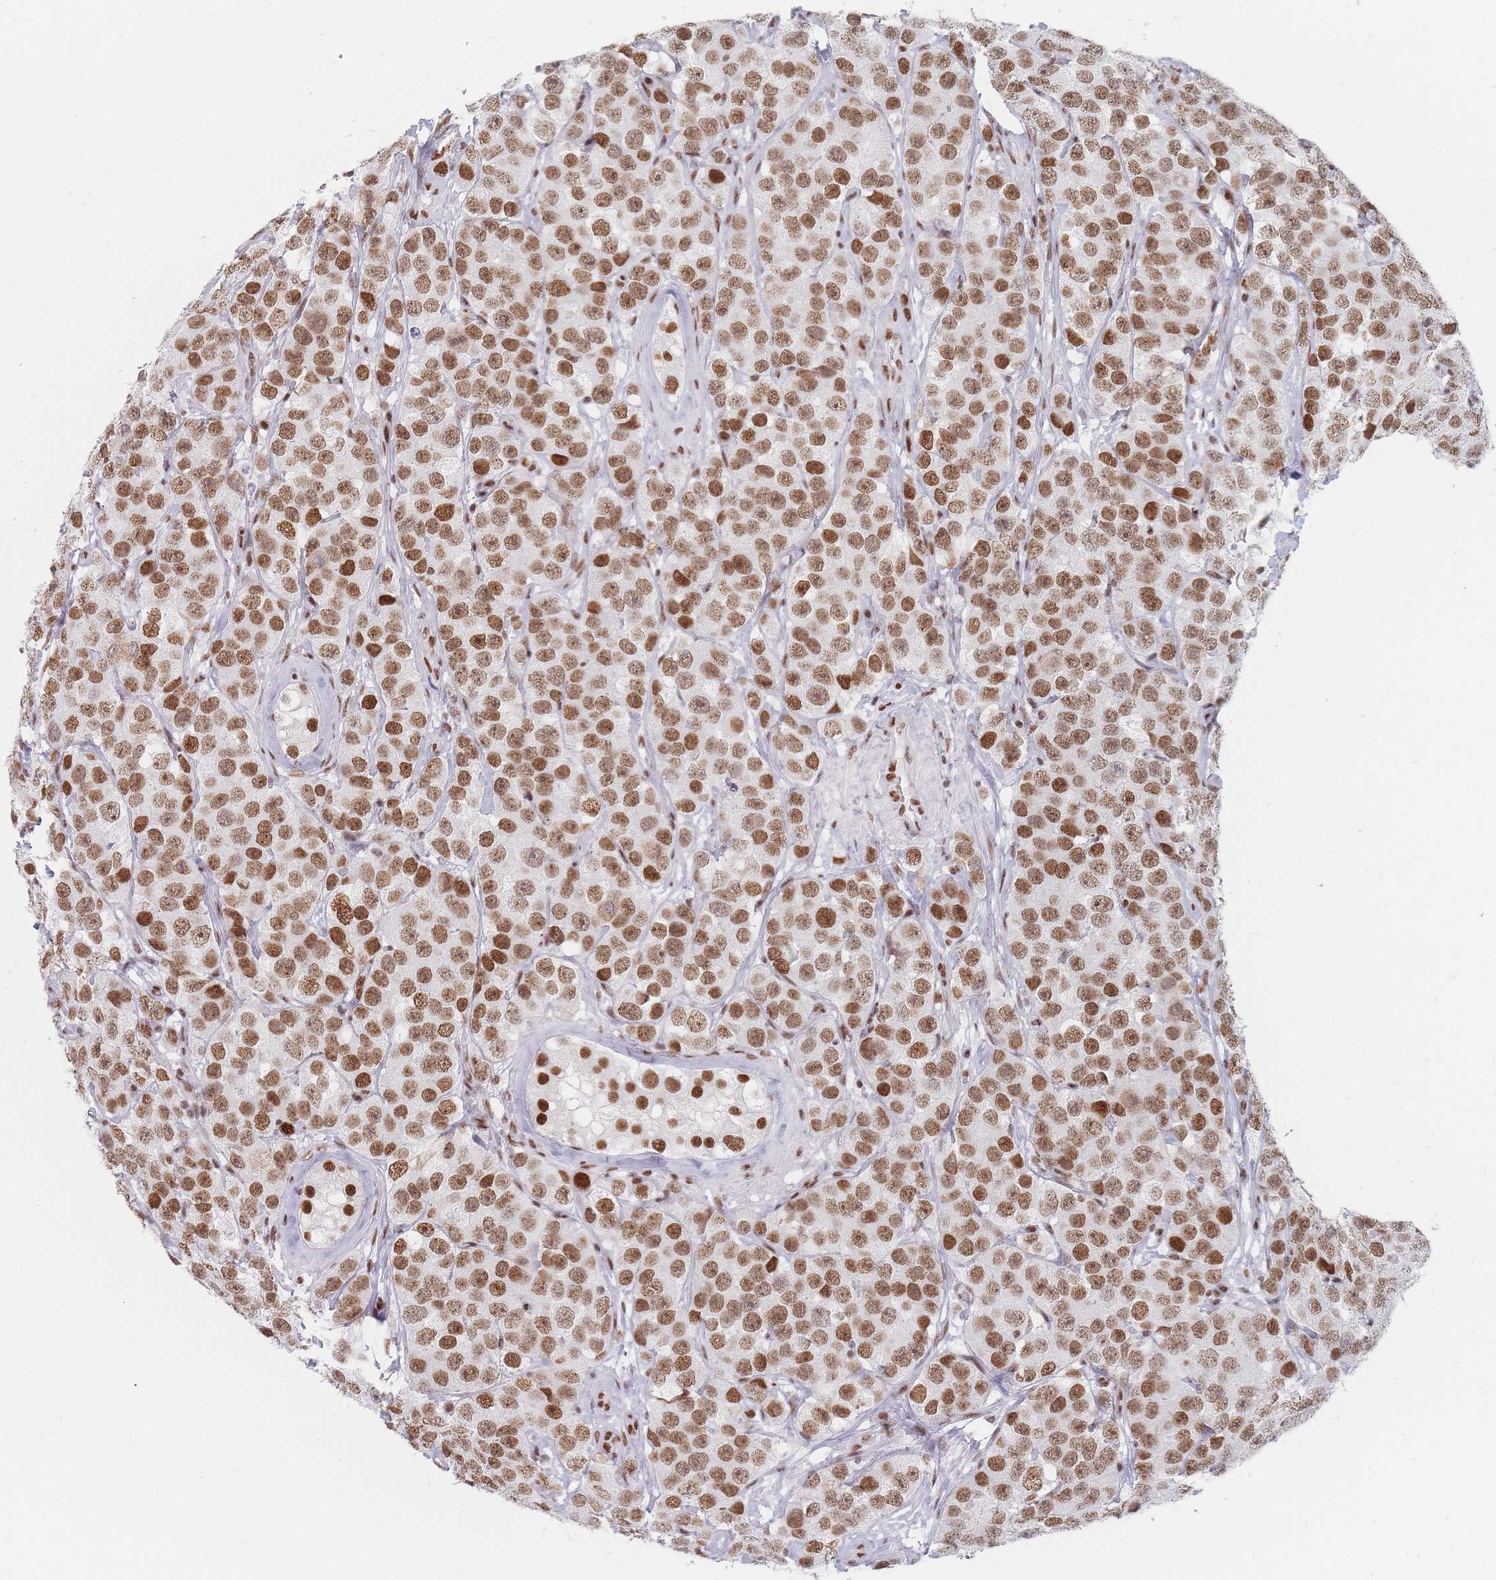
{"staining": {"intensity": "moderate", "quantity": ">75%", "location": "nuclear"}, "tissue": "testis cancer", "cell_type": "Tumor cells", "image_type": "cancer", "snomed": [{"axis": "morphology", "description": "Seminoma, NOS"}, {"axis": "topography", "description": "Testis"}], "caption": "An IHC image of tumor tissue is shown. Protein staining in brown highlights moderate nuclear positivity in testis cancer within tumor cells.", "gene": "SAFB2", "patient": {"sex": "male", "age": 28}}